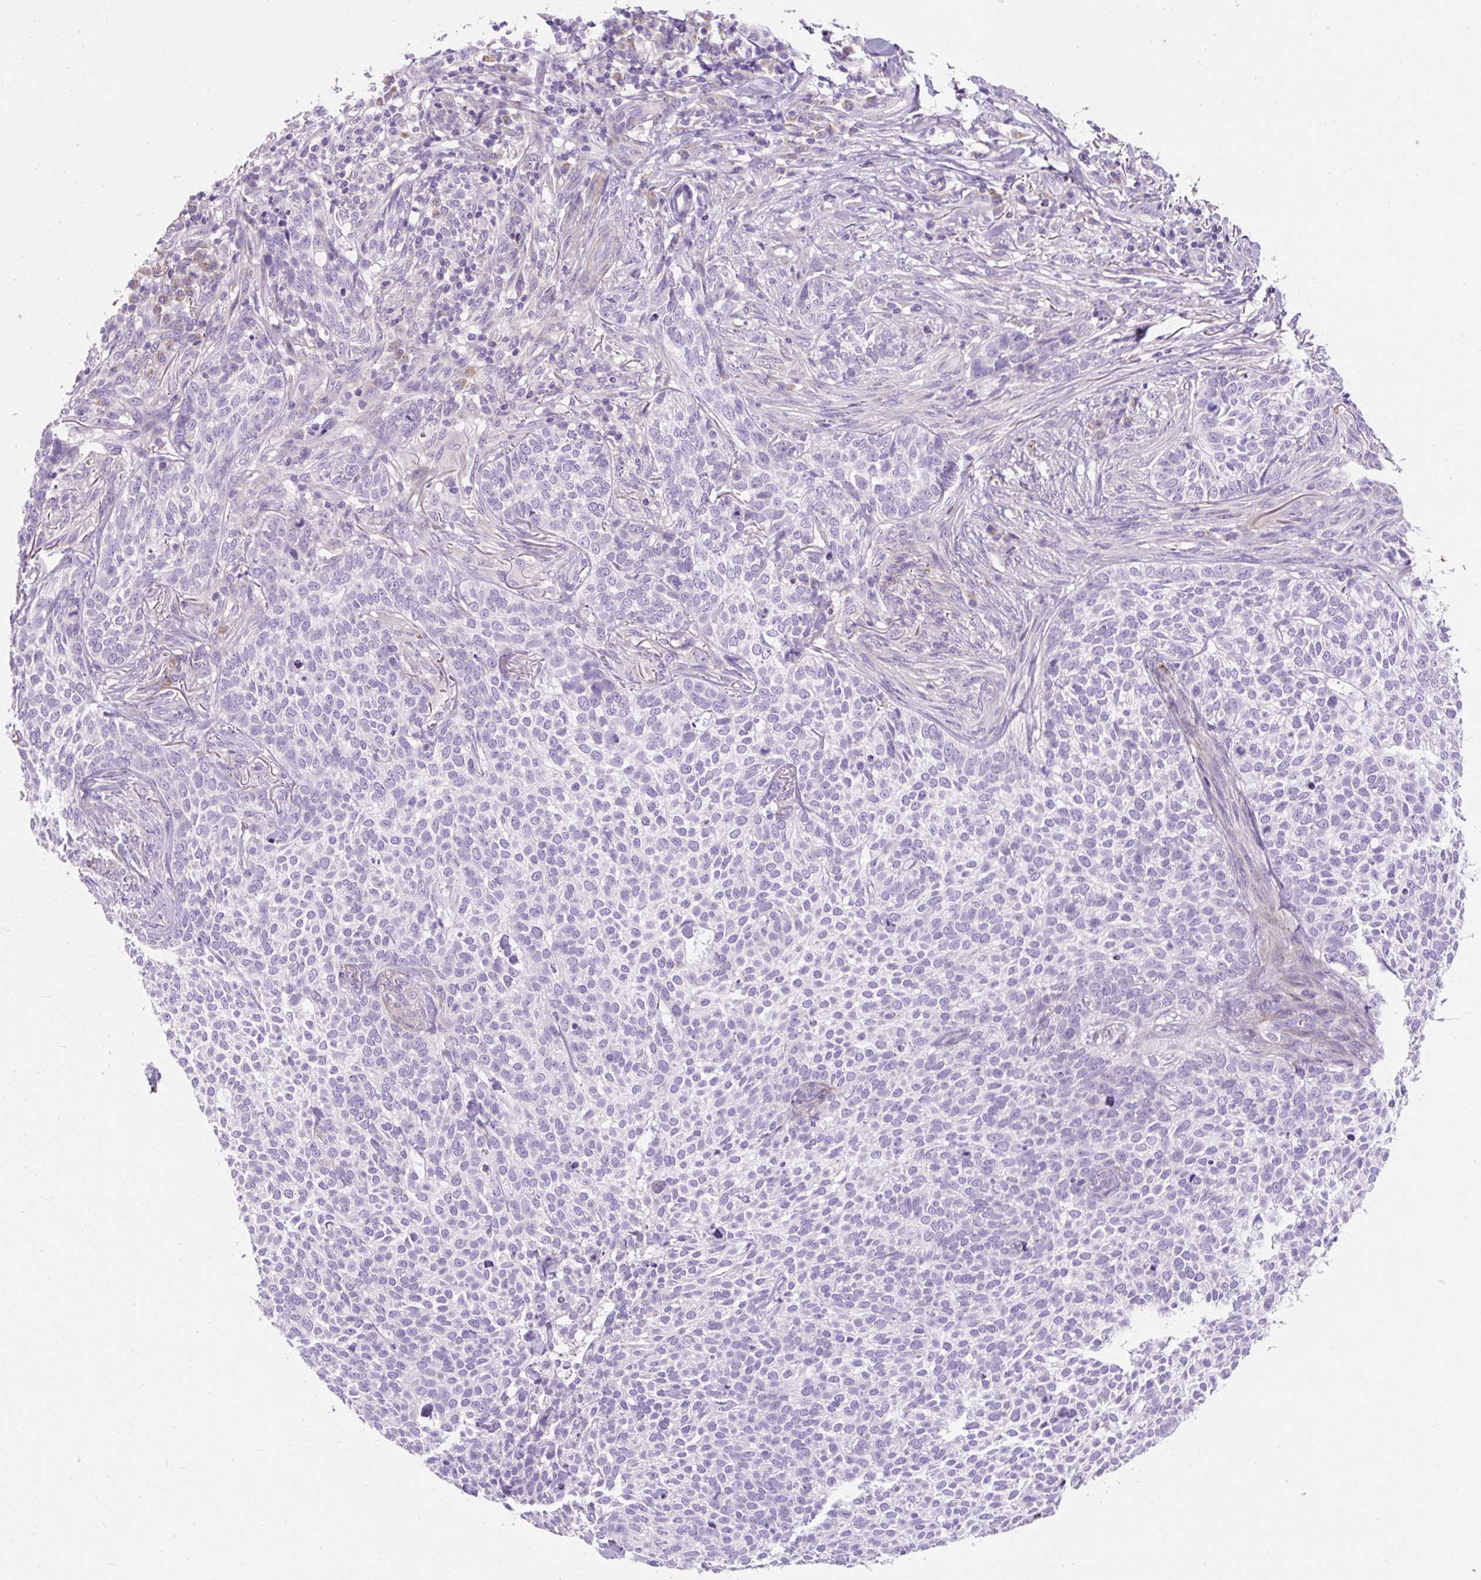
{"staining": {"intensity": "negative", "quantity": "none", "location": "none"}, "tissue": "skin cancer", "cell_type": "Tumor cells", "image_type": "cancer", "snomed": [{"axis": "morphology", "description": "Basal cell carcinoma"}, {"axis": "topography", "description": "Skin"}], "caption": "High magnification brightfield microscopy of skin cancer stained with DAB (3,3'-diaminobenzidine) (brown) and counterstained with hematoxylin (blue): tumor cells show no significant staining.", "gene": "SUSD5", "patient": {"sex": "female", "age": 64}}